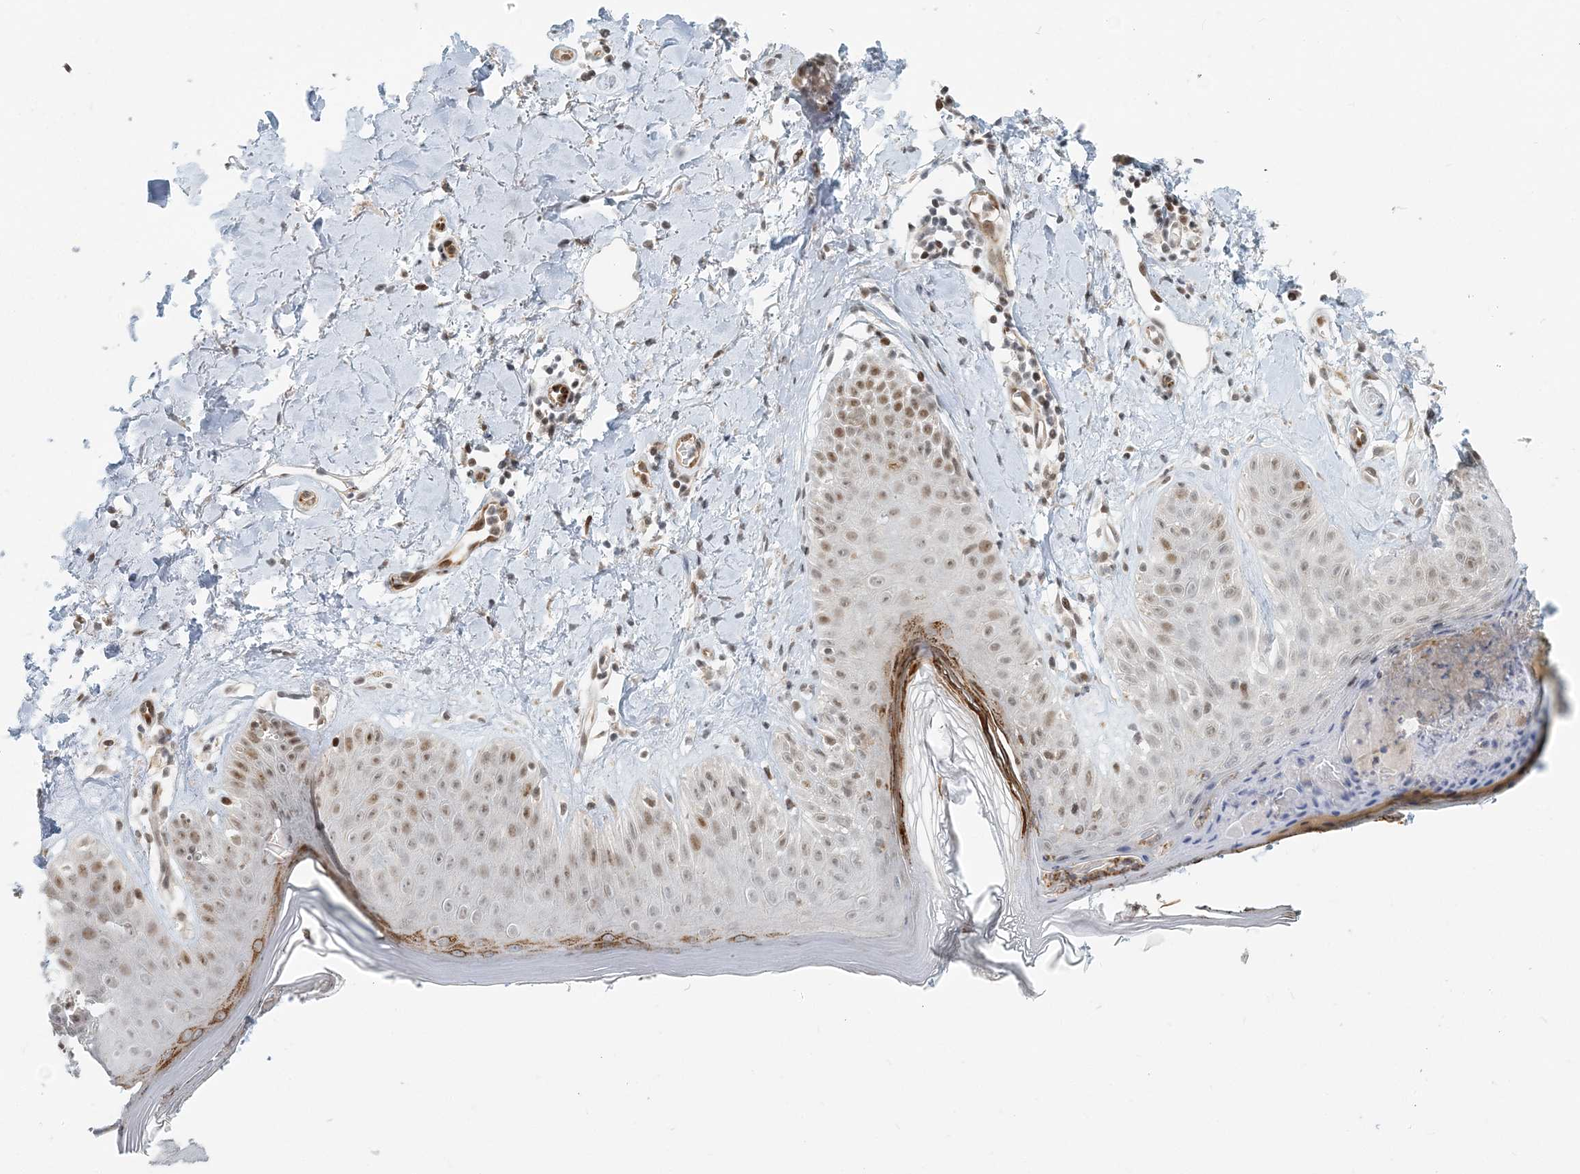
{"staining": {"intensity": "moderate", "quantity": "25%-75%", "location": "cytoplasmic/membranous,nuclear"}, "tissue": "skin", "cell_type": "Fibroblasts", "image_type": "normal", "snomed": [{"axis": "morphology", "description": "Normal tissue, NOS"}, {"axis": "topography", "description": "Skin"}], "caption": "Protein expression analysis of unremarkable skin shows moderate cytoplasmic/membranous,nuclear staining in about 25%-75% of fibroblasts. The staining was performed using DAB to visualize the protein expression in brown, while the nuclei were stained in blue with hematoxylin (Magnification: 20x).", "gene": "BAZ1B", "patient": {"sex": "female", "age": 64}}